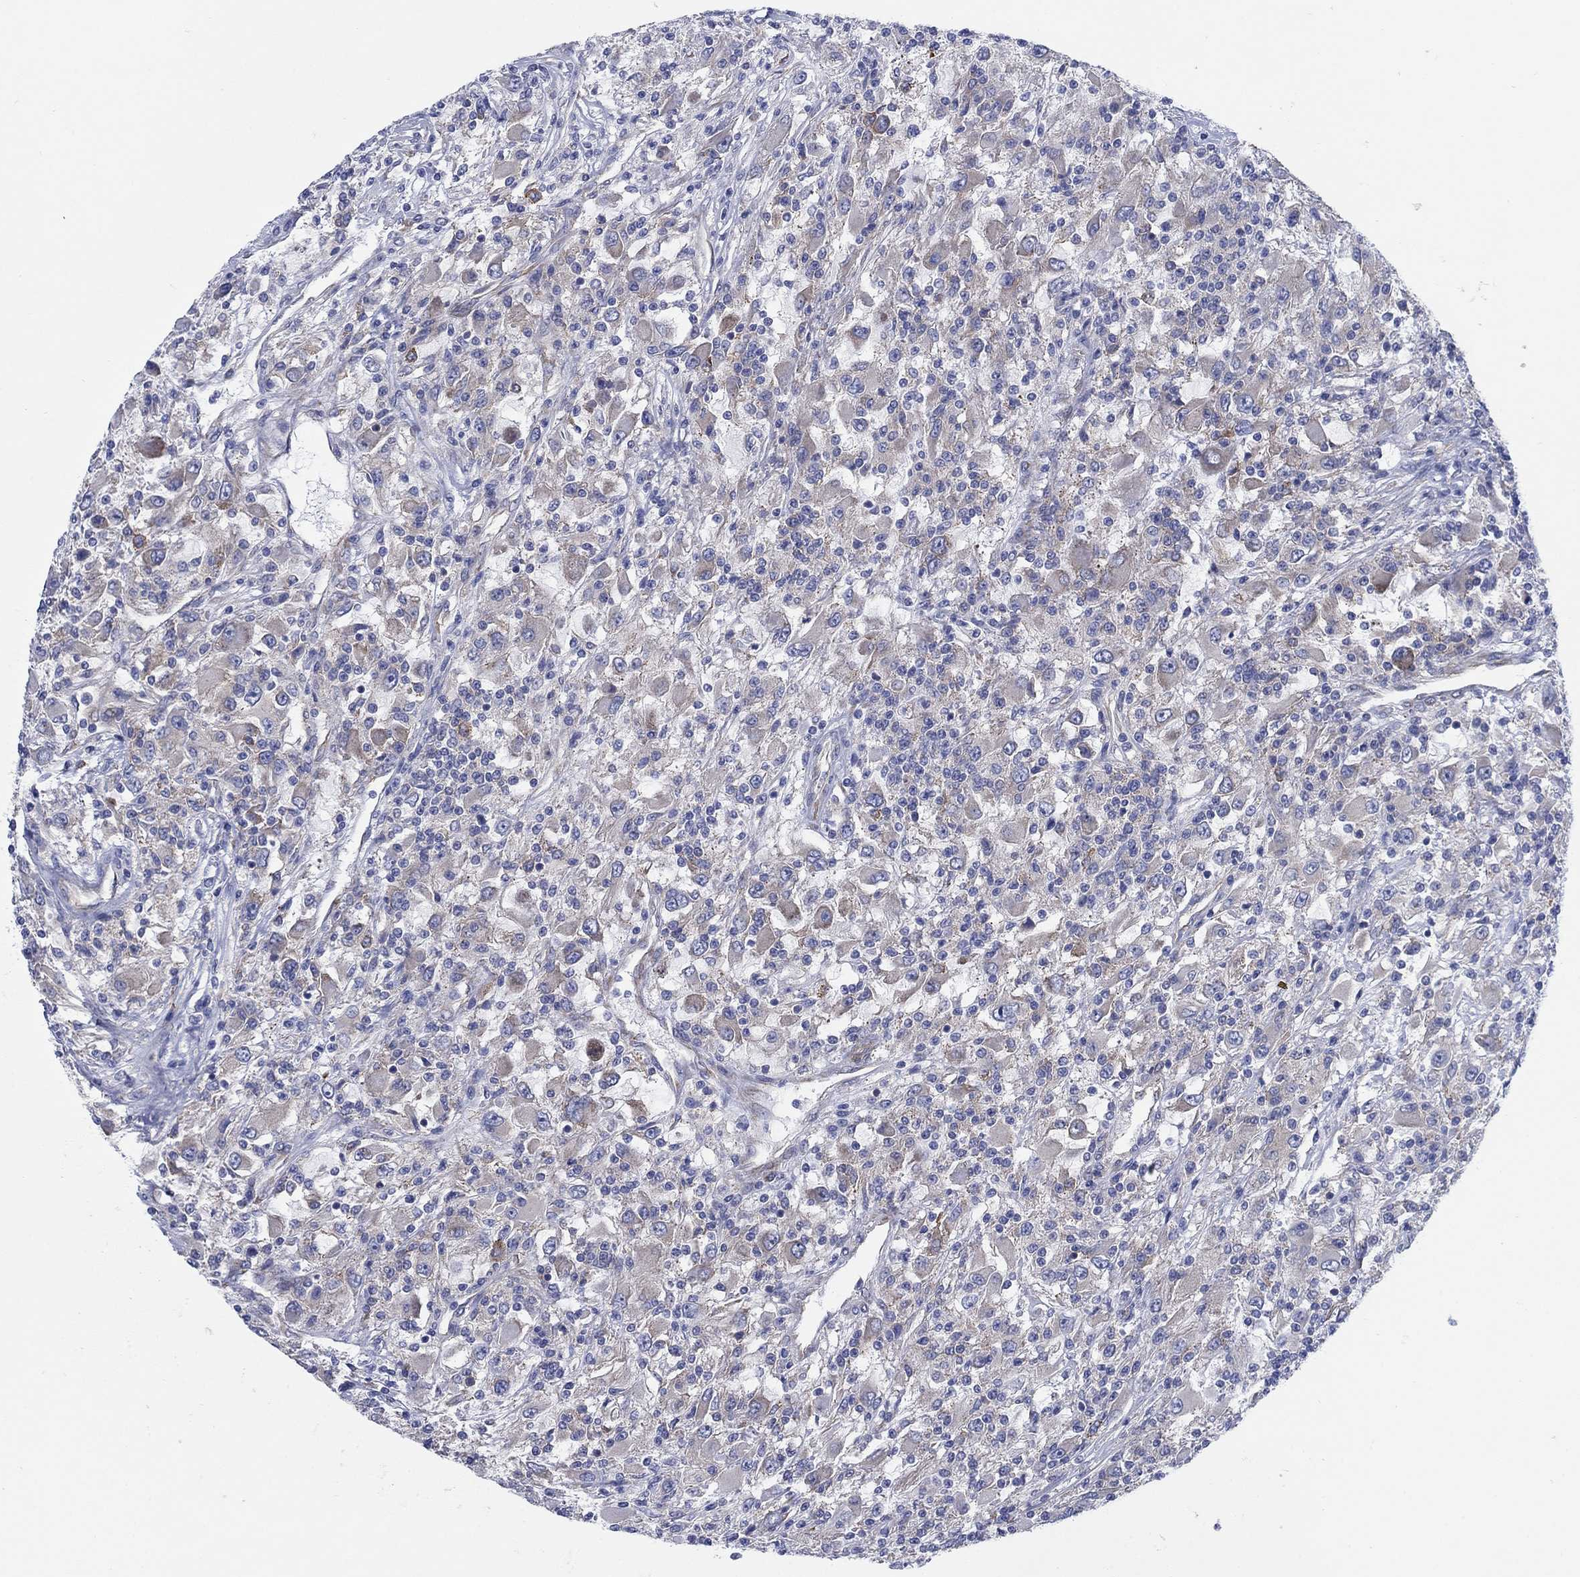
{"staining": {"intensity": "moderate", "quantity": "<25%", "location": "cytoplasmic/membranous"}, "tissue": "renal cancer", "cell_type": "Tumor cells", "image_type": "cancer", "snomed": [{"axis": "morphology", "description": "Adenocarcinoma, NOS"}, {"axis": "topography", "description": "Kidney"}], "caption": "Renal adenocarcinoma tissue shows moderate cytoplasmic/membranous staining in about <25% of tumor cells", "gene": "TMEM59", "patient": {"sex": "female", "age": 67}}